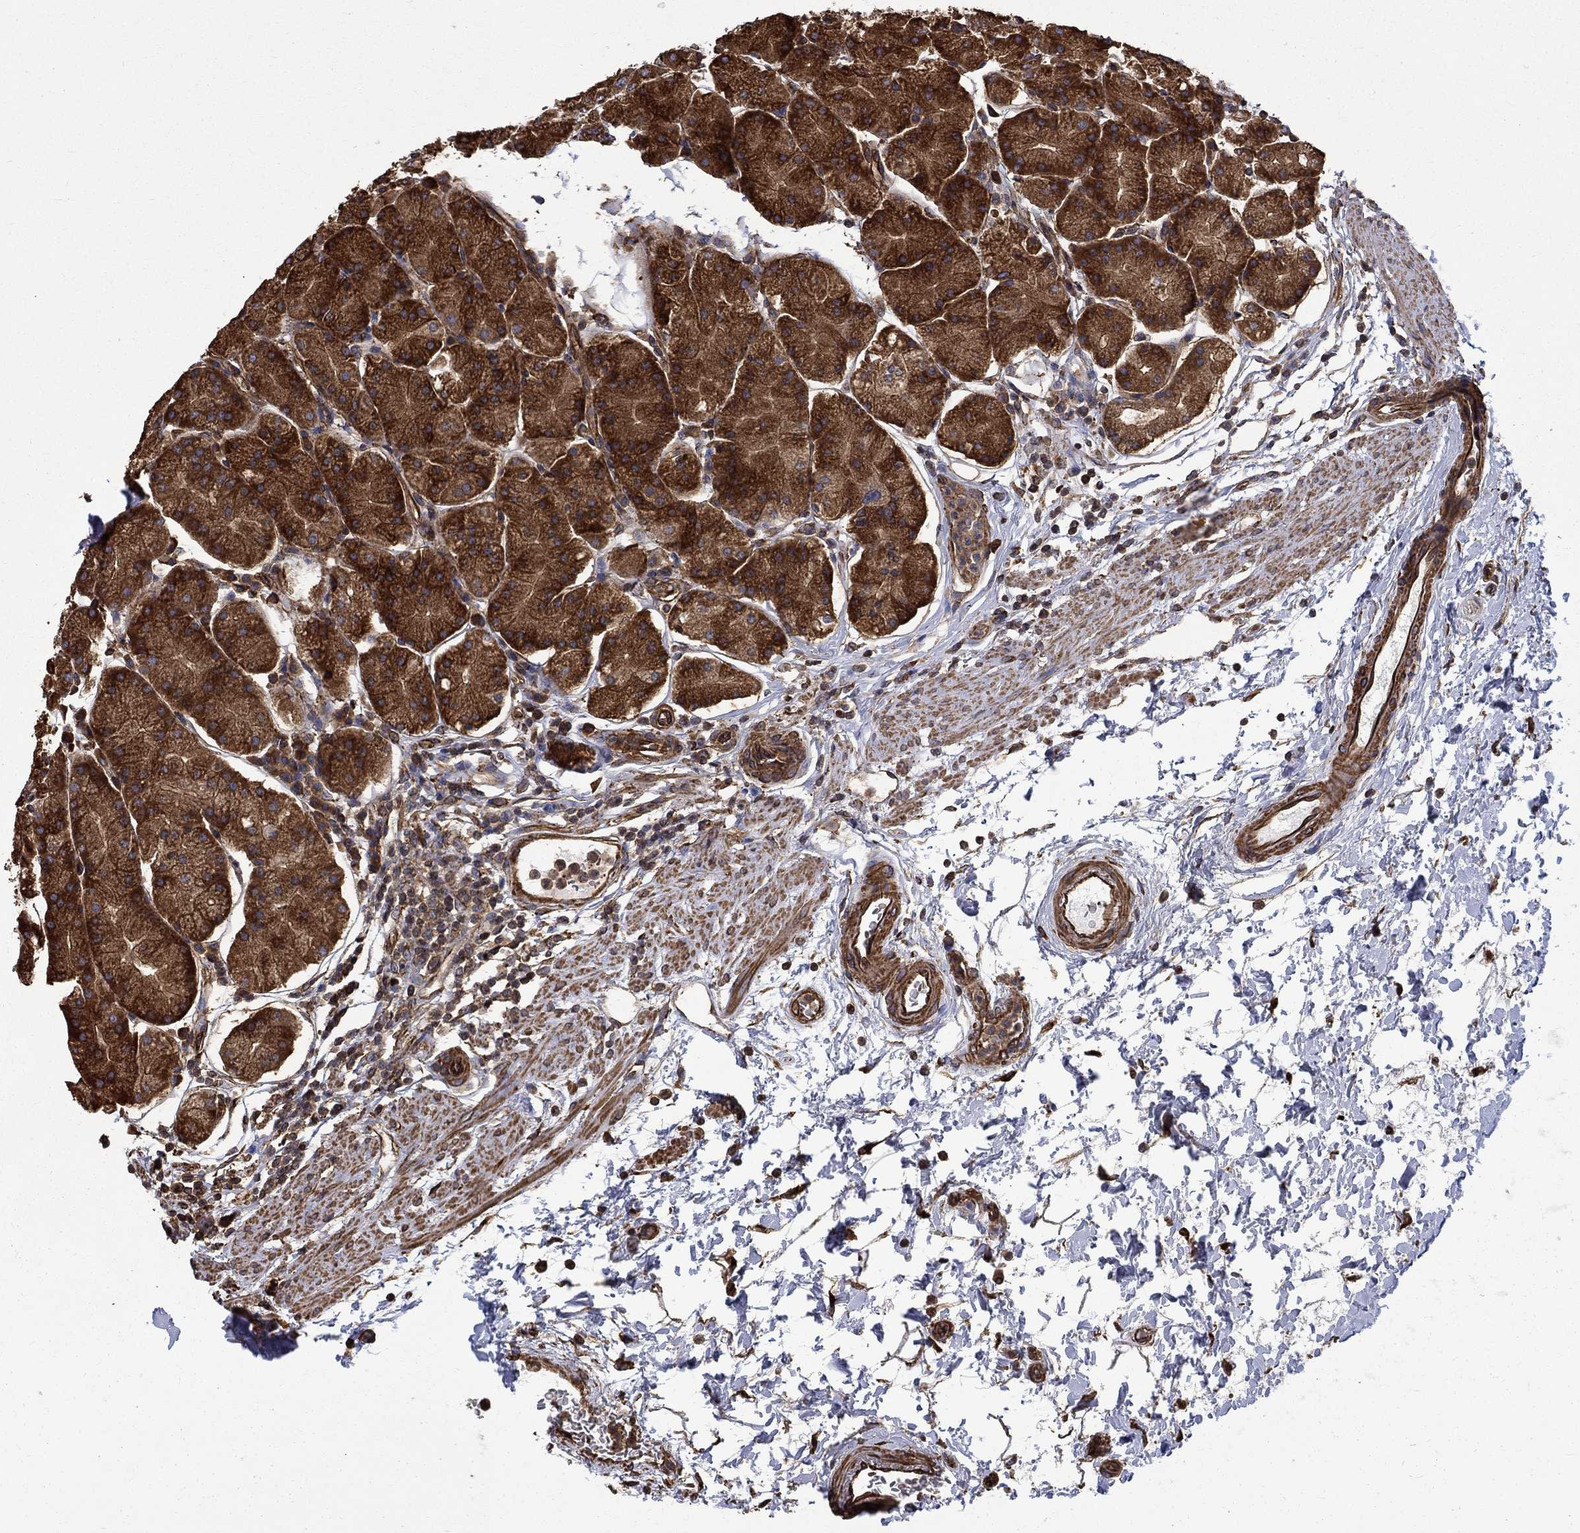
{"staining": {"intensity": "strong", "quantity": ">75%", "location": "cytoplasmic/membranous"}, "tissue": "stomach", "cell_type": "Glandular cells", "image_type": "normal", "snomed": [{"axis": "morphology", "description": "Normal tissue, NOS"}, {"axis": "topography", "description": "Stomach"}], "caption": "DAB (3,3'-diaminobenzidine) immunohistochemical staining of benign stomach reveals strong cytoplasmic/membranous protein positivity in approximately >75% of glandular cells. Using DAB (brown) and hematoxylin (blue) stains, captured at high magnification using brightfield microscopy.", "gene": "CUTC", "patient": {"sex": "male", "age": 54}}